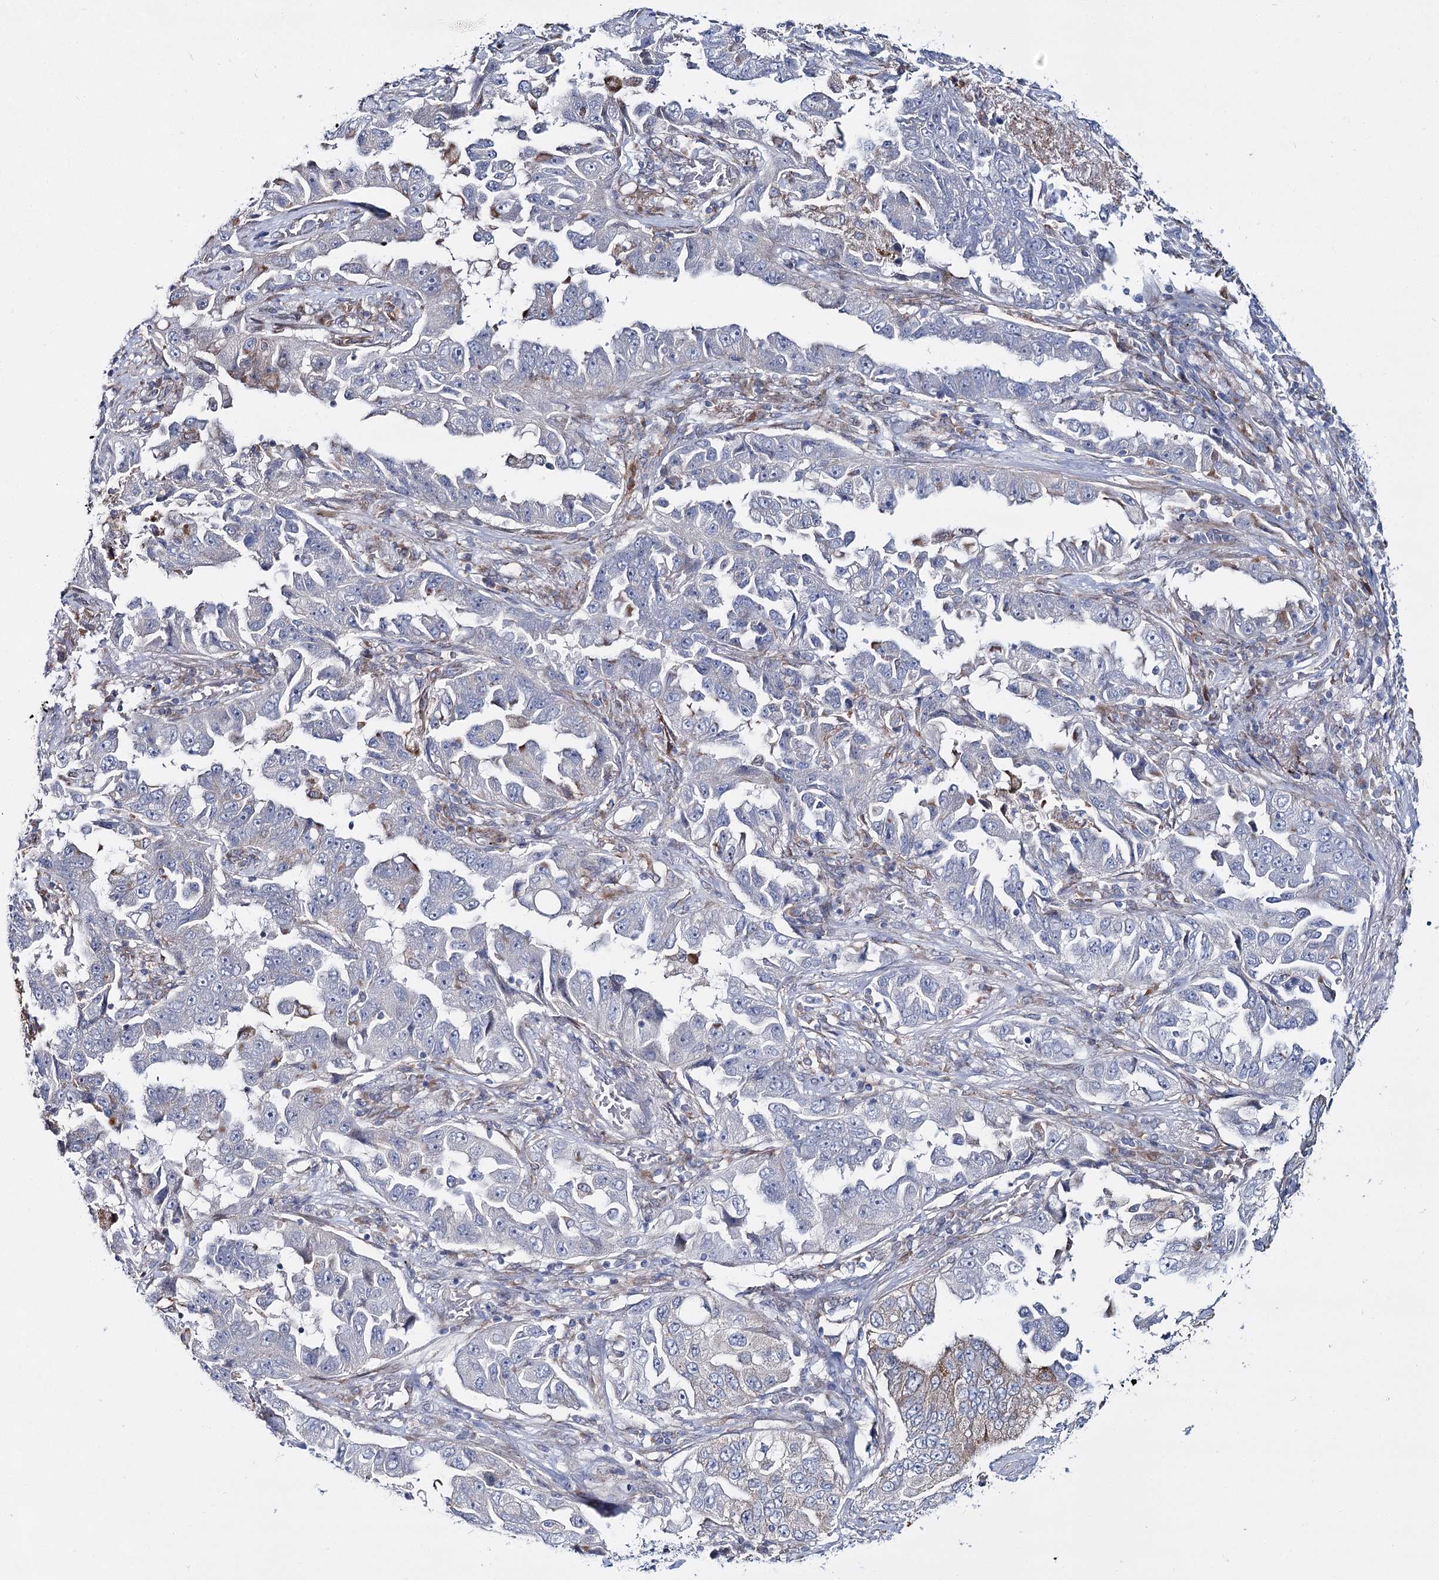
{"staining": {"intensity": "negative", "quantity": "none", "location": "none"}, "tissue": "lung cancer", "cell_type": "Tumor cells", "image_type": "cancer", "snomed": [{"axis": "morphology", "description": "Adenocarcinoma, NOS"}, {"axis": "topography", "description": "Lung"}], "caption": "The immunohistochemistry histopathology image has no significant staining in tumor cells of lung cancer tissue.", "gene": "CPLANE1", "patient": {"sex": "female", "age": 51}}